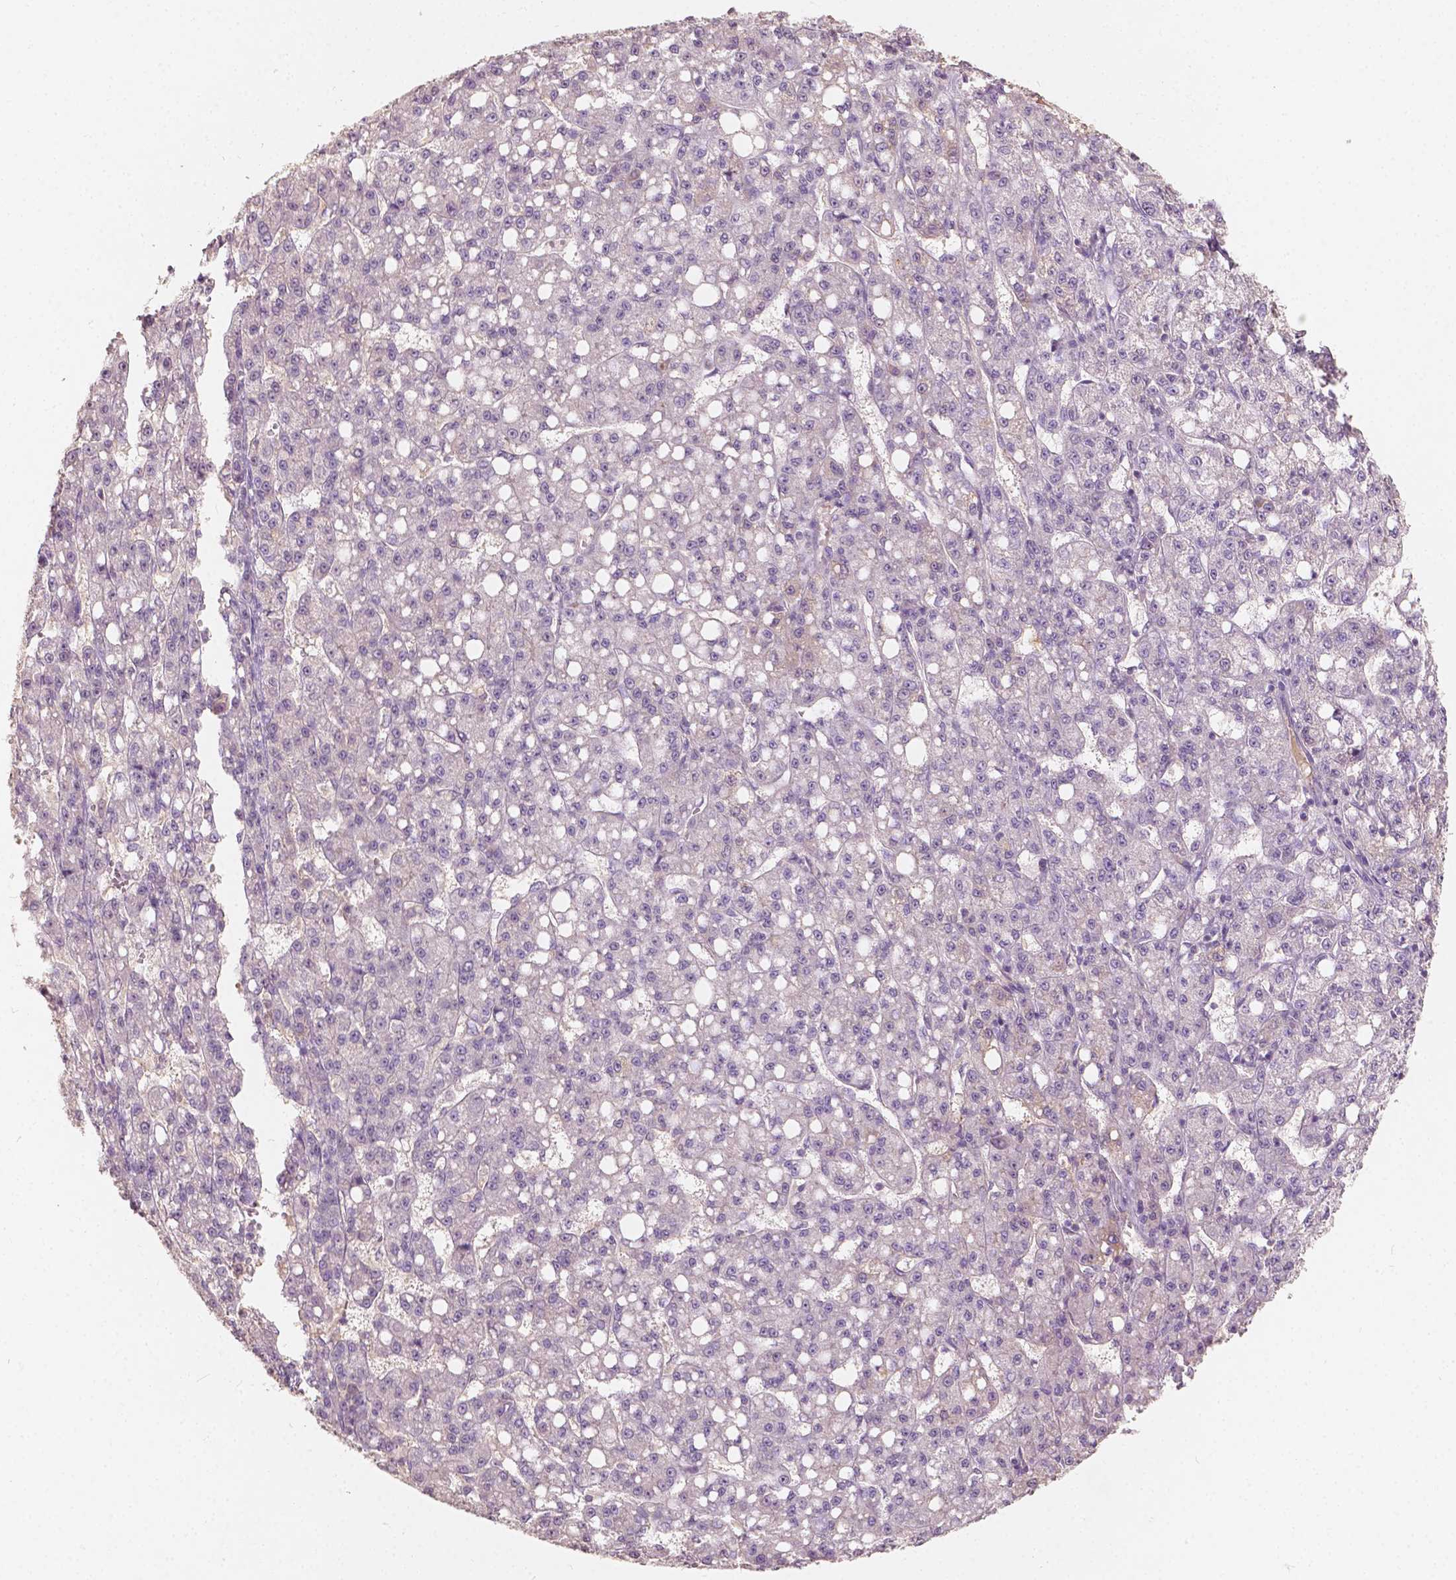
{"staining": {"intensity": "negative", "quantity": "none", "location": "none"}, "tissue": "liver cancer", "cell_type": "Tumor cells", "image_type": "cancer", "snomed": [{"axis": "morphology", "description": "Carcinoma, Hepatocellular, NOS"}, {"axis": "topography", "description": "Liver"}], "caption": "Liver cancer was stained to show a protein in brown. There is no significant positivity in tumor cells.", "gene": "SOX15", "patient": {"sex": "female", "age": 65}}